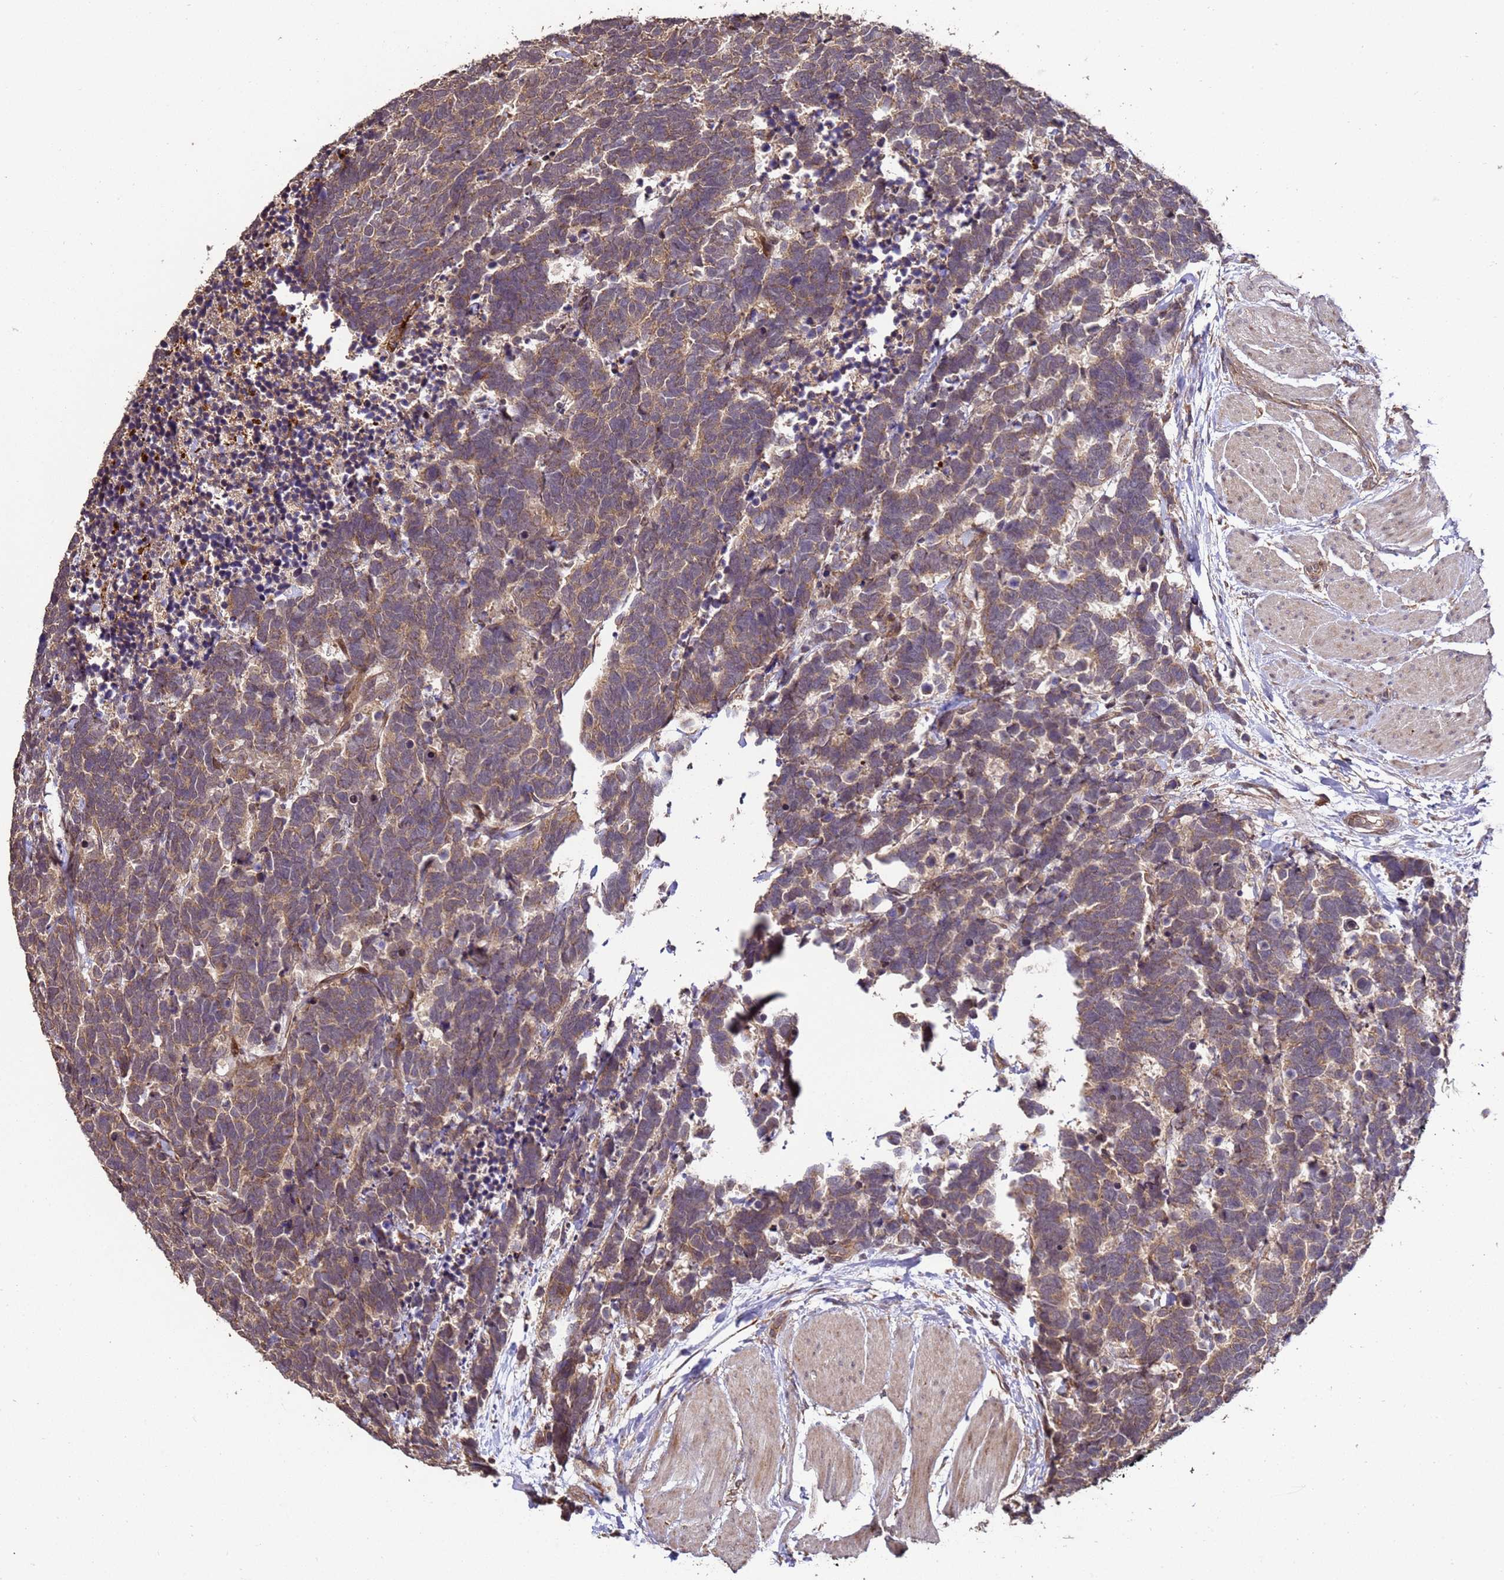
{"staining": {"intensity": "moderate", "quantity": ">75%", "location": "cytoplasmic/membranous"}, "tissue": "carcinoid", "cell_type": "Tumor cells", "image_type": "cancer", "snomed": [{"axis": "morphology", "description": "Carcinoma, NOS"}, {"axis": "morphology", "description": "Carcinoid, malignant, NOS"}, {"axis": "topography", "description": "Urinary bladder"}], "caption": "Immunohistochemistry of human carcinoid reveals medium levels of moderate cytoplasmic/membranous expression in about >75% of tumor cells.", "gene": "PRODH", "patient": {"sex": "male", "age": 57}}